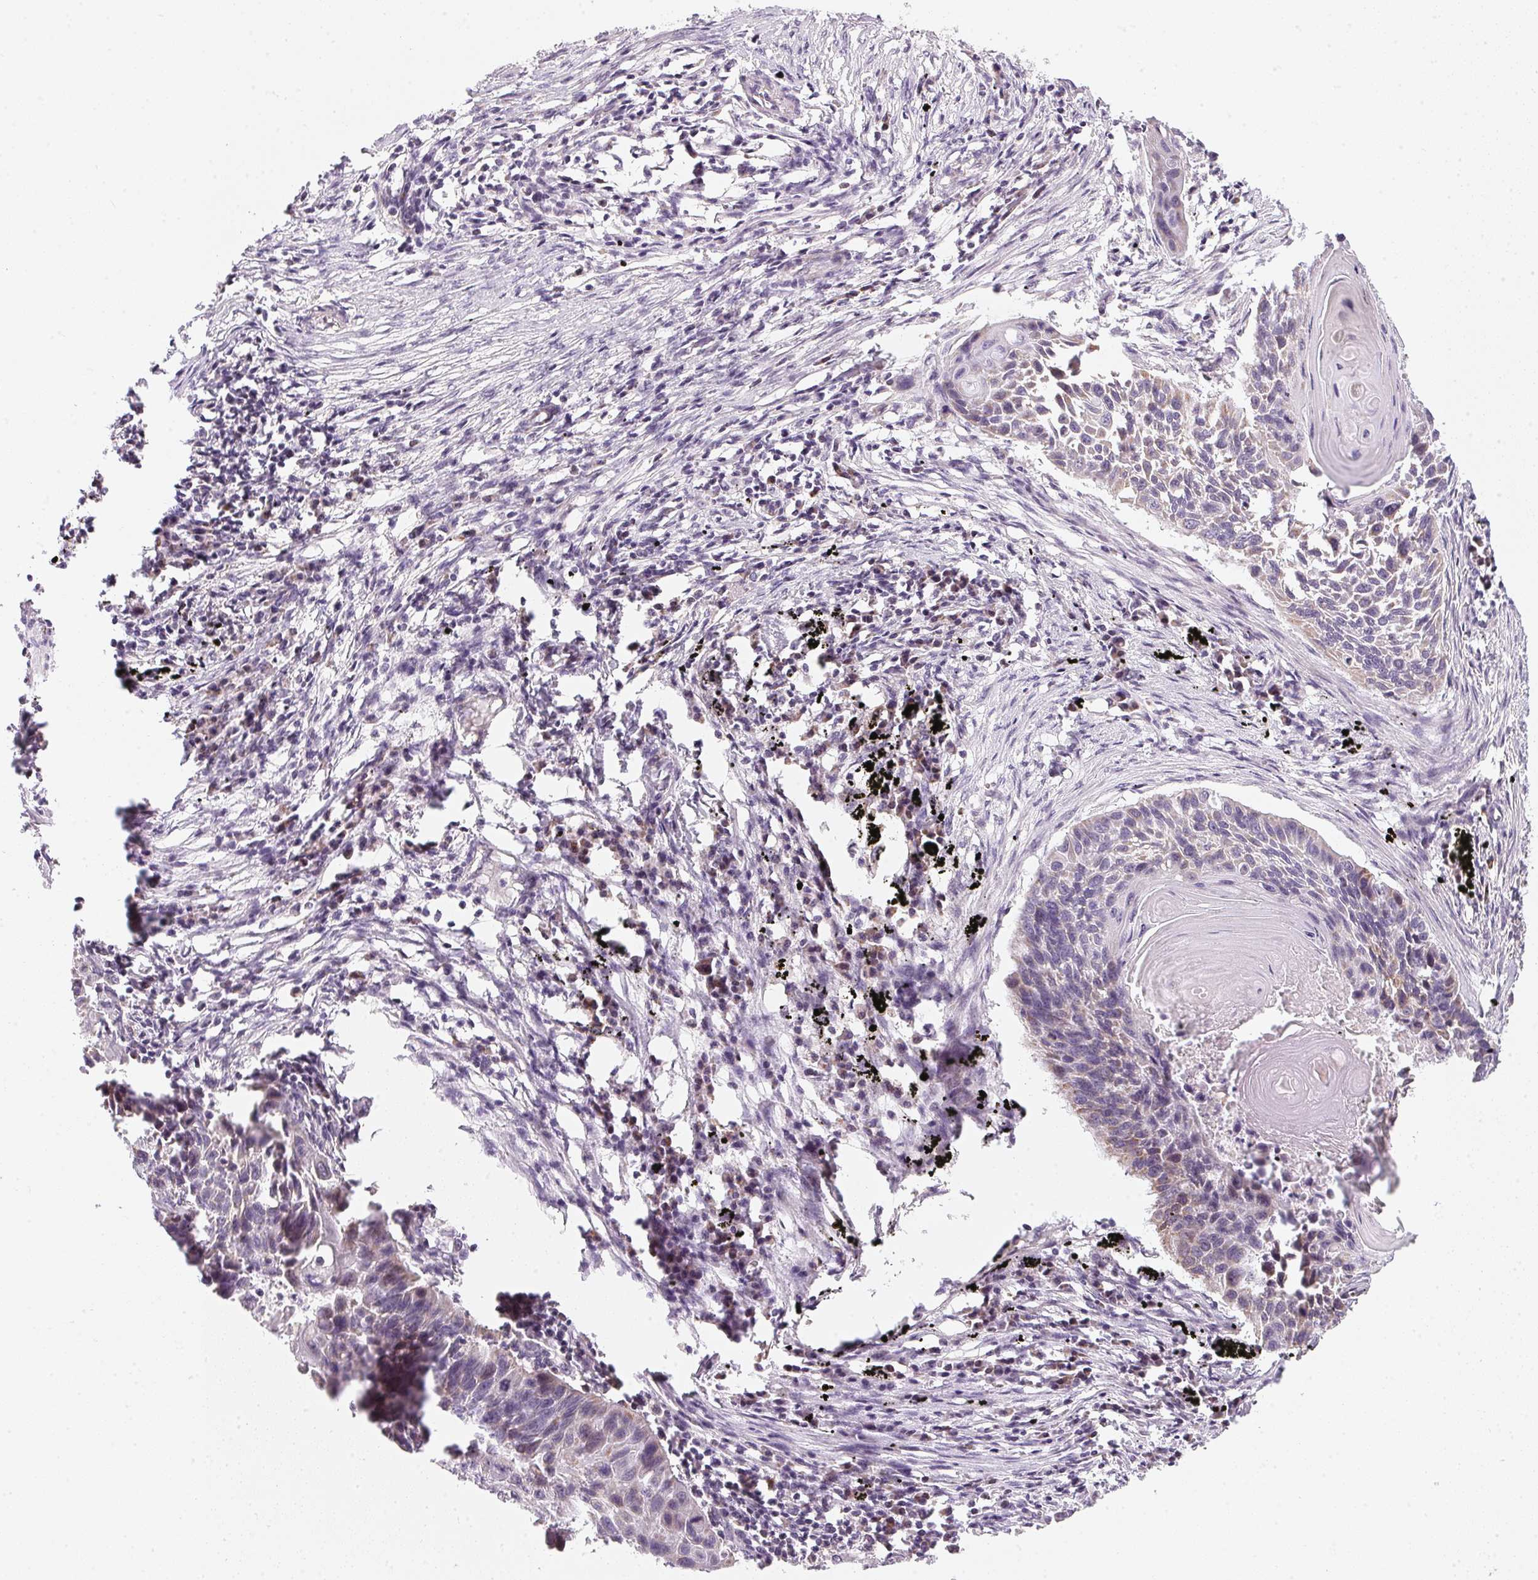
{"staining": {"intensity": "weak", "quantity": "<25%", "location": "cytoplasmic/membranous"}, "tissue": "lung cancer", "cell_type": "Tumor cells", "image_type": "cancer", "snomed": [{"axis": "morphology", "description": "Squamous cell carcinoma, NOS"}, {"axis": "topography", "description": "Lung"}], "caption": "Immunohistochemical staining of lung cancer (squamous cell carcinoma) shows no significant expression in tumor cells. (DAB IHC with hematoxylin counter stain).", "gene": "COQ7", "patient": {"sex": "male", "age": 78}}